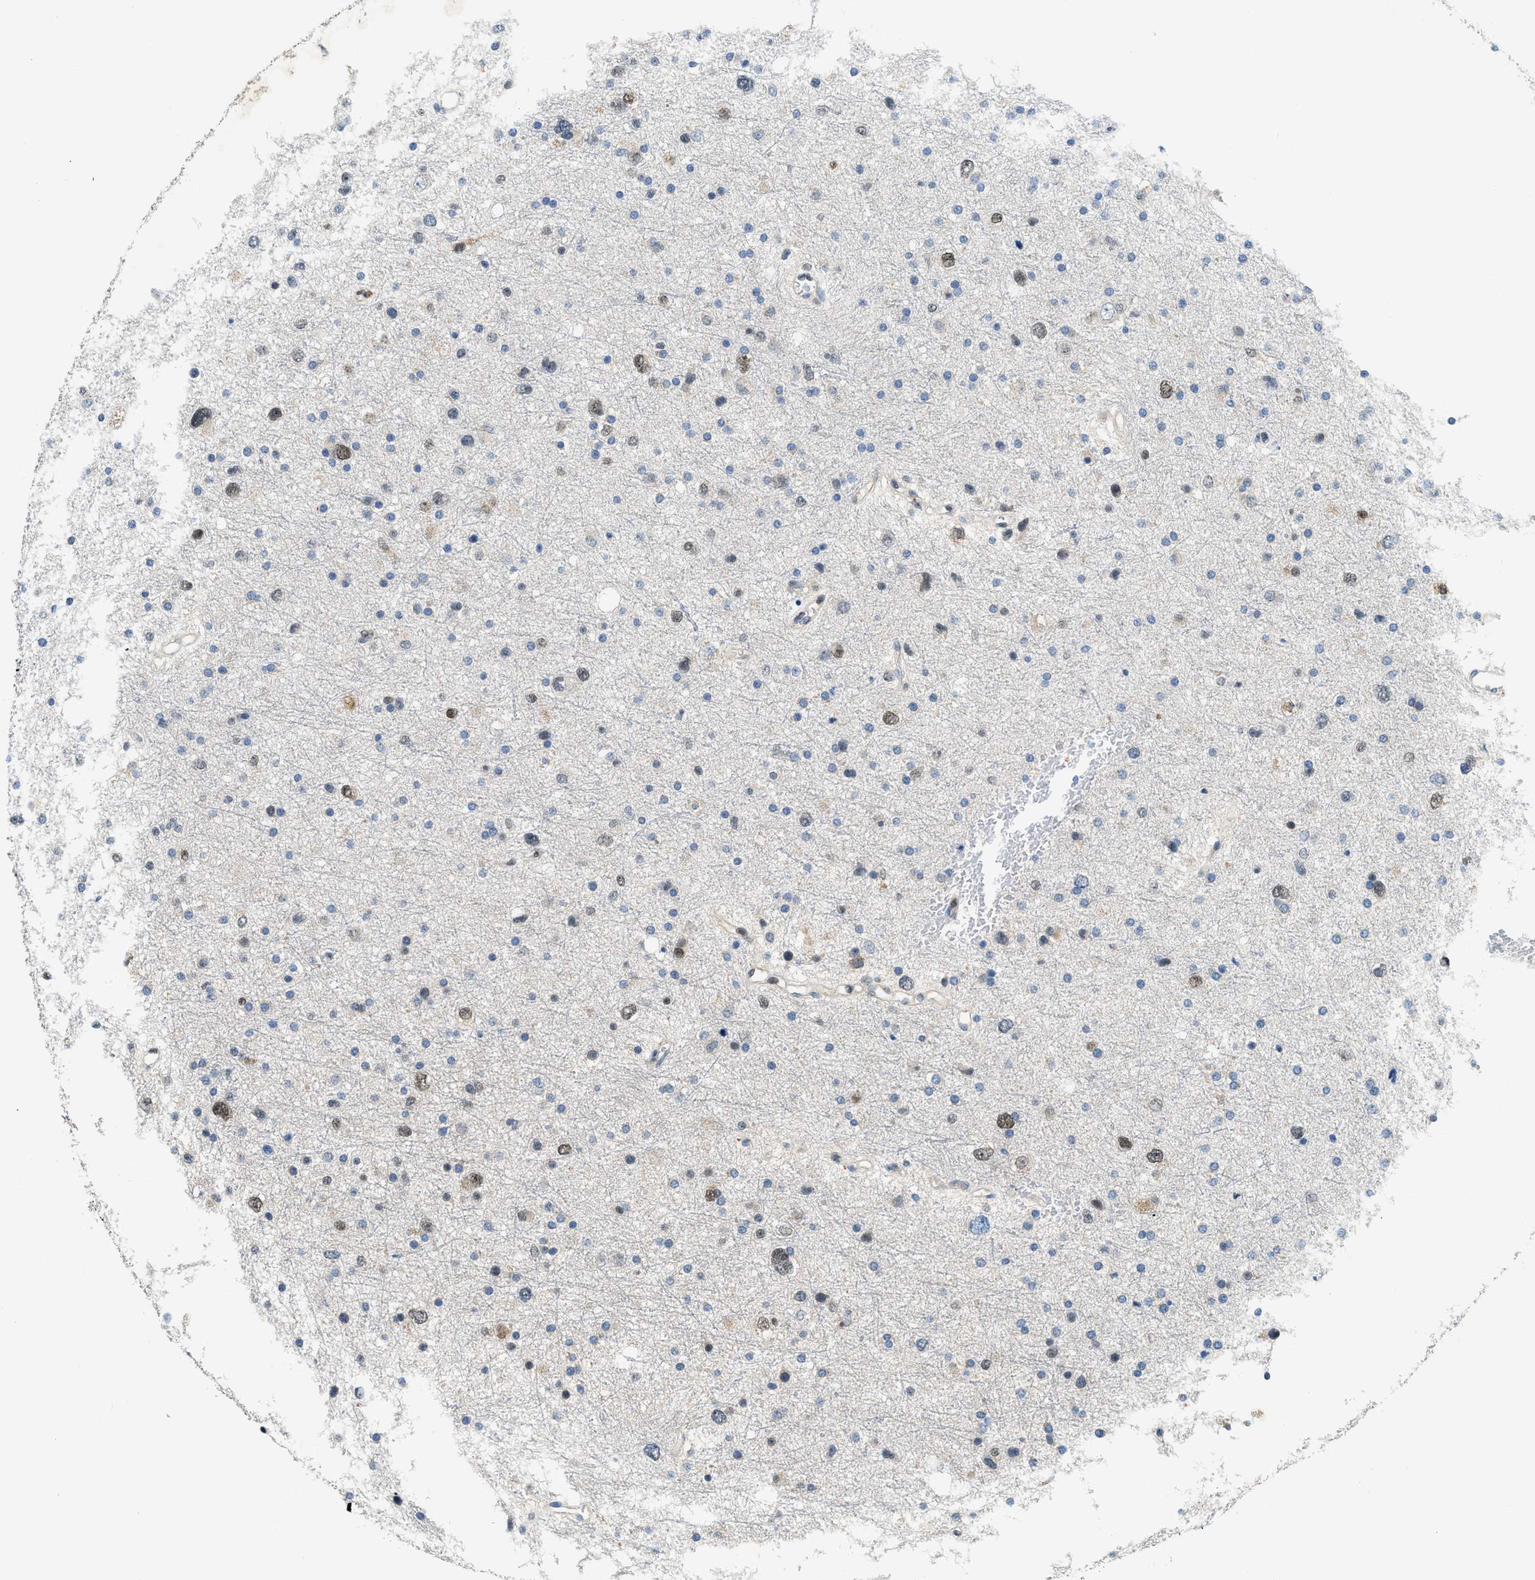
{"staining": {"intensity": "weak", "quantity": "25%-75%", "location": "nuclear"}, "tissue": "glioma", "cell_type": "Tumor cells", "image_type": "cancer", "snomed": [{"axis": "morphology", "description": "Glioma, malignant, Low grade"}, {"axis": "topography", "description": "Brain"}], "caption": "Immunohistochemical staining of glioma demonstrates weak nuclear protein expression in about 25%-75% of tumor cells.", "gene": "TOX", "patient": {"sex": "female", "age": 37}}